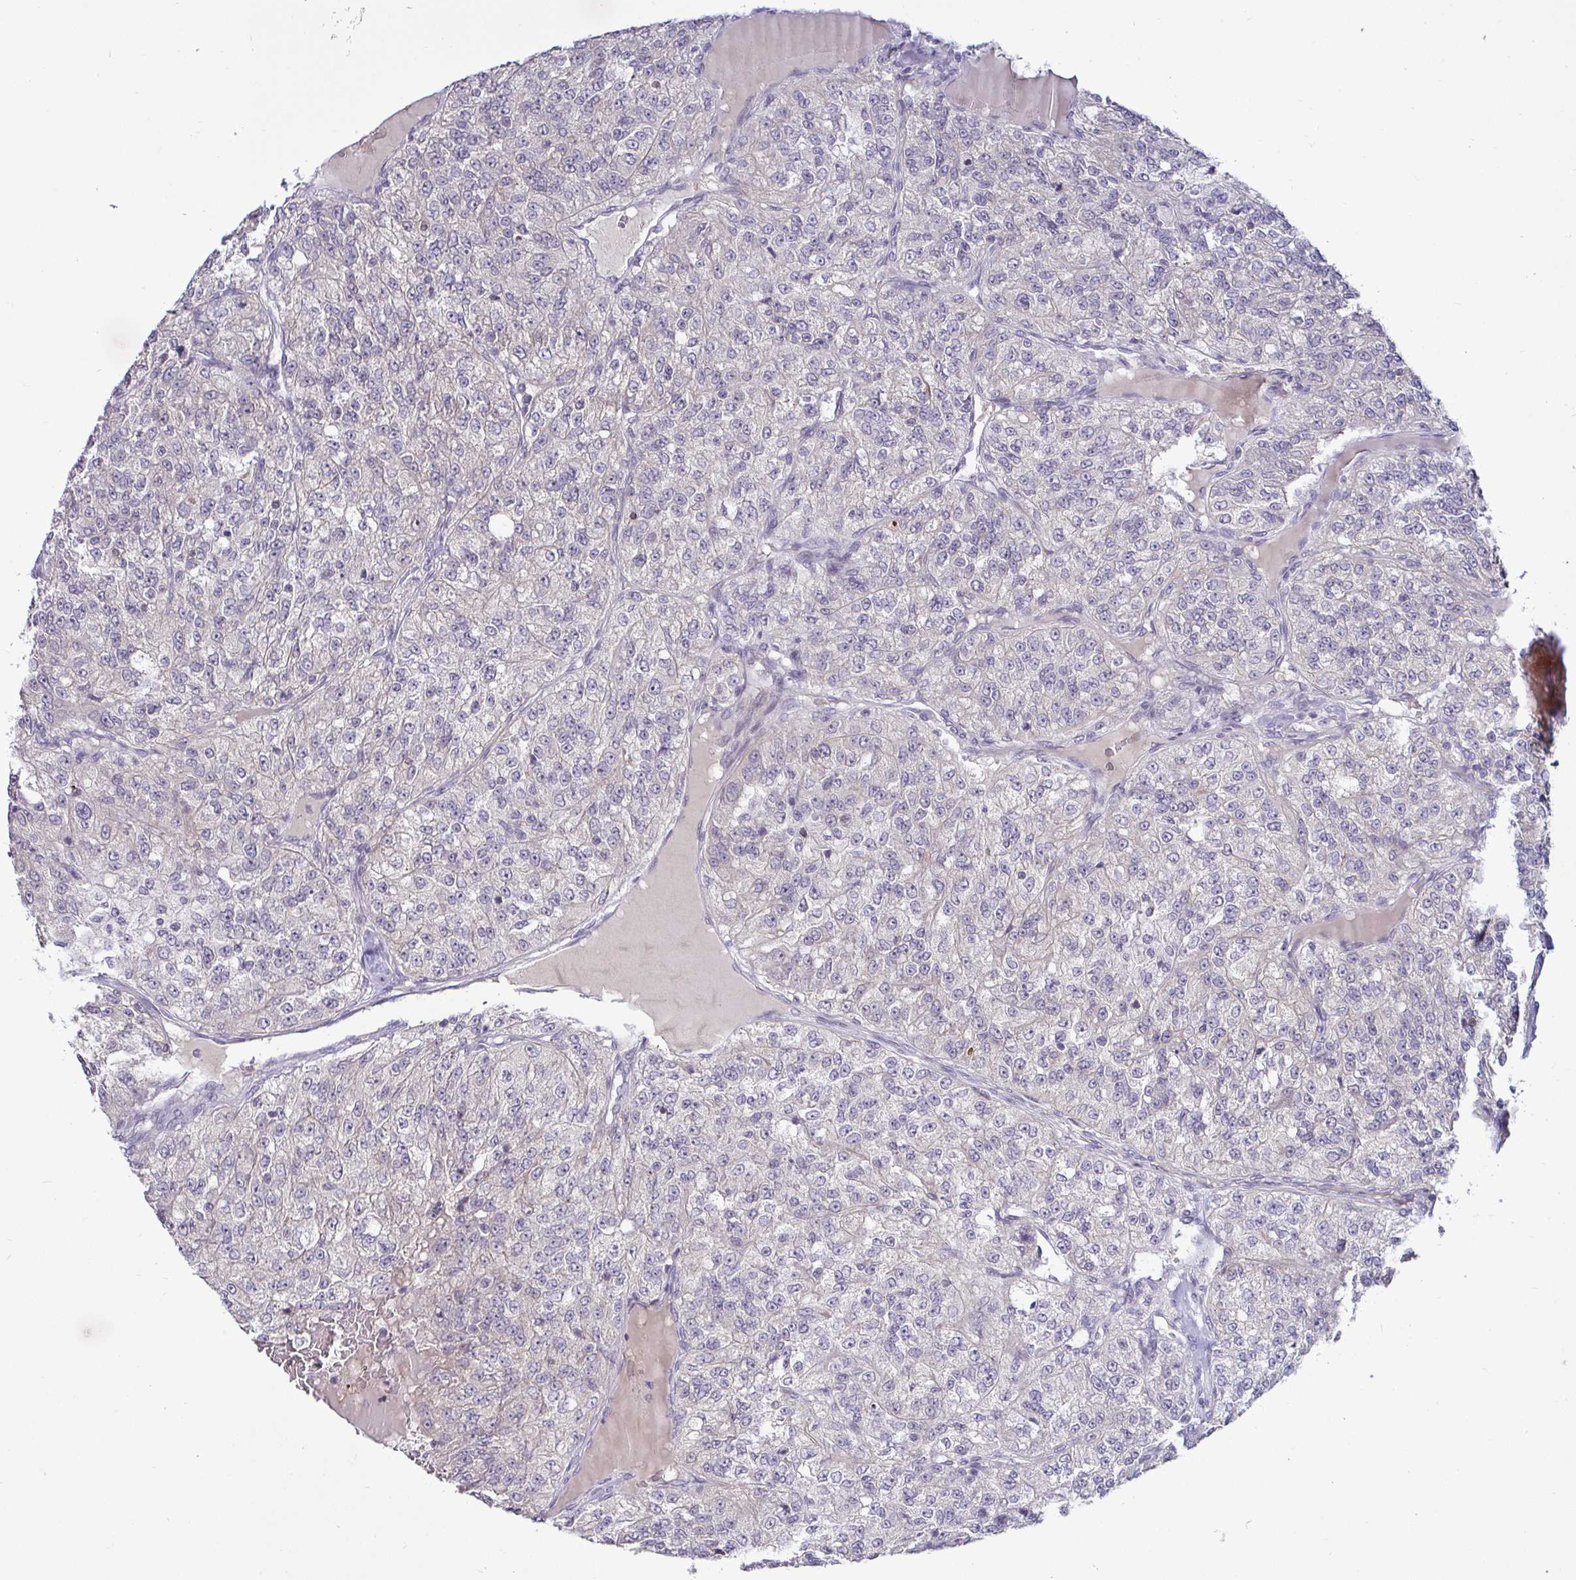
{"staining": {"intensity": "negative", "quantity": "none", "location": "none"}, "tissue": "renal cancer", "cell_type": "Tumor cells", "image_type": "cancer", "snomed": [{"axis": "morphology", "description": "Adenocarcinoma, NOS"}, {"axis": "topography", "description": "Kidney"}], "caption": "High magnification brightfield microscopy of renal cancer stained with DAB (brown) and counterstained with hematoxylin (blue): tumor cells show no significant staining.", "gene": "GSTM1", "patient": {"sex": "female", "age": 63}}